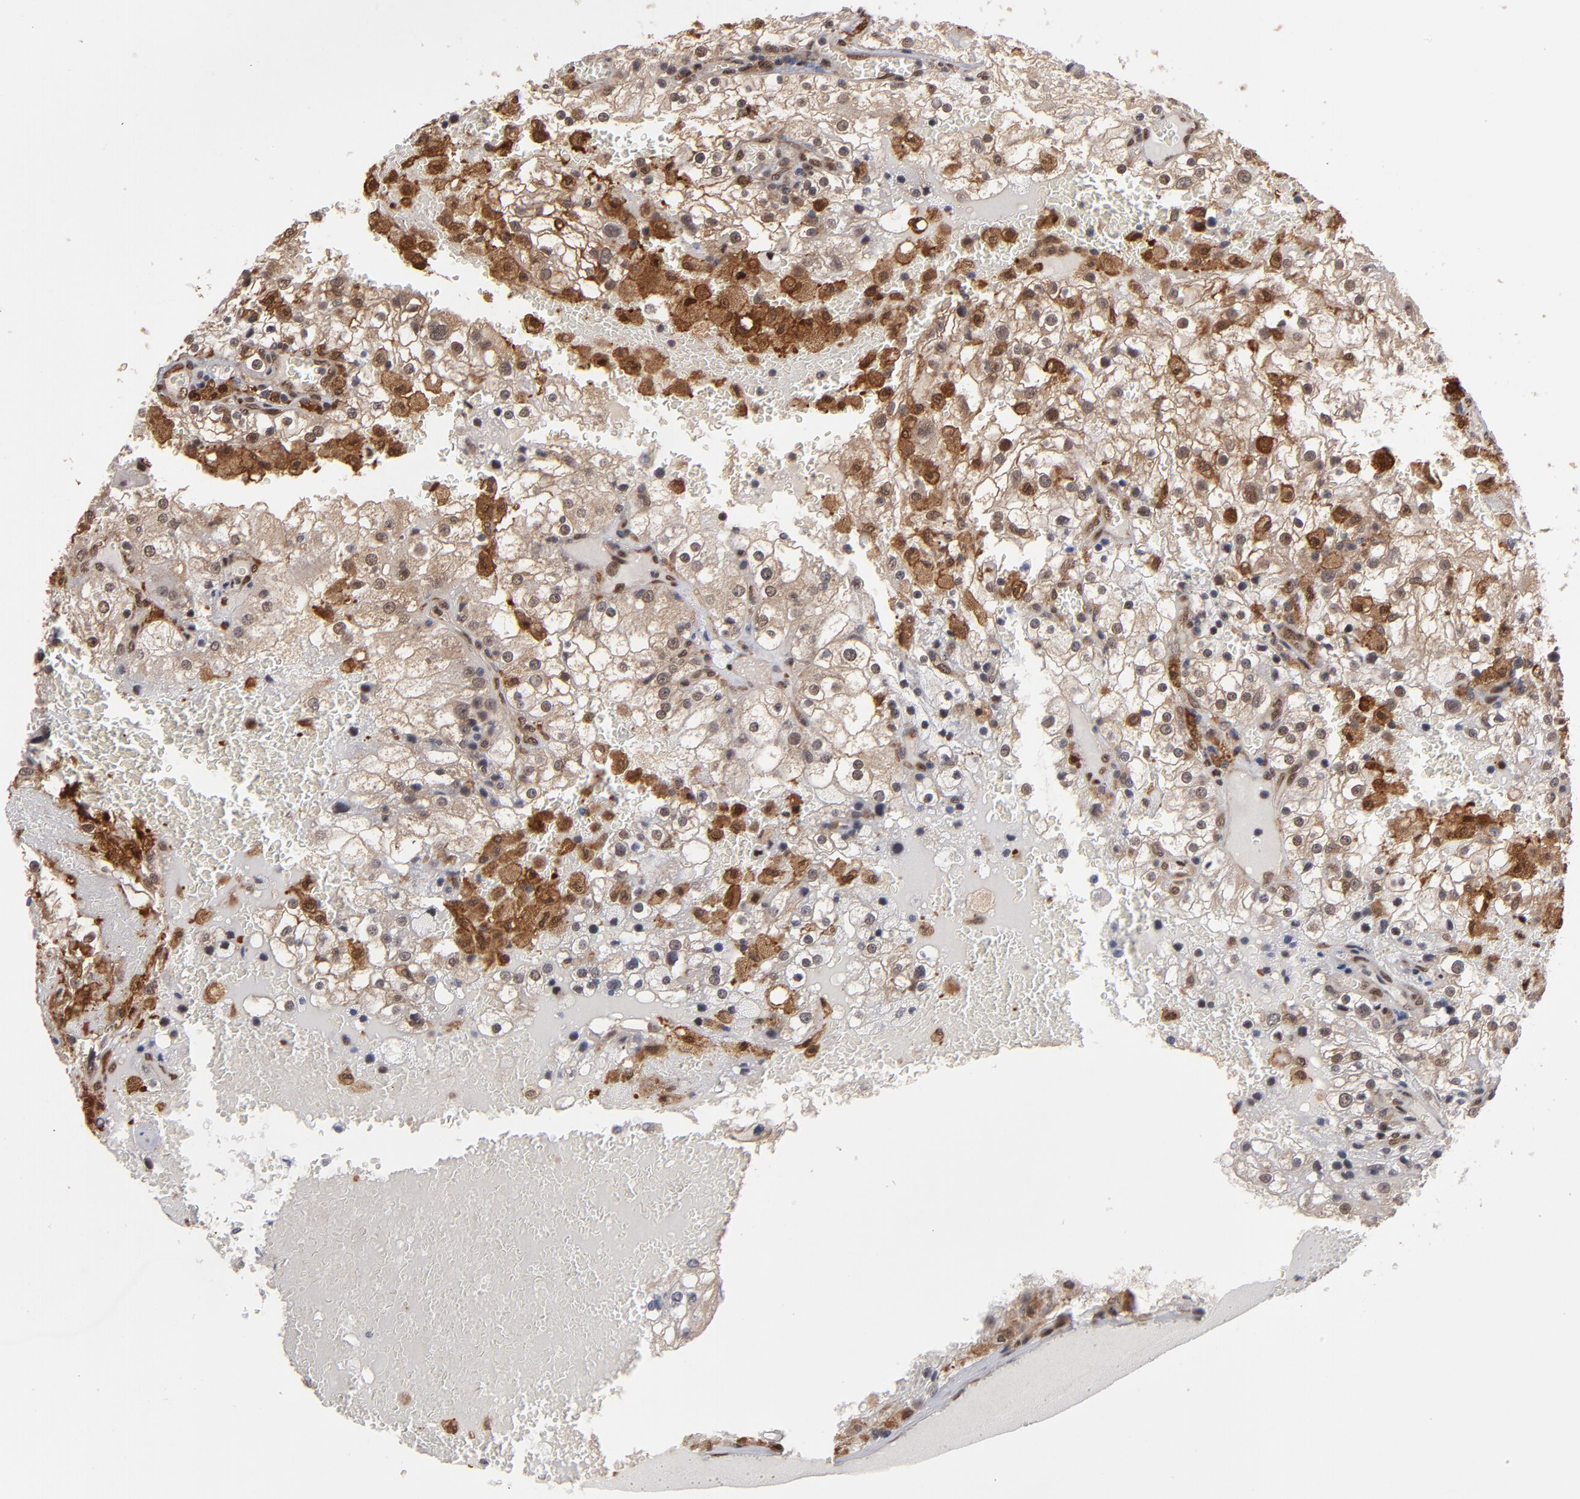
{"staining": {"intensity": "moderate", "quantity": ">75%", "location": "cytoplasmic/membranous,nuclear"}, "tissue": "renal cancer", "cell_type": "Tumor cells", "image_type": "cancer", "snomed": [{"axis": "morphology", "description": "Adenocarcinoma, NOS"}, {"axis": "topography", "description": "Kidney"}], "caption": "IHC of renal adenocarcinoma demonstrates medium levels of moderate cytoplasmic/membranous and nuclear expression in about >75% of tumor cells. (DAB (3,3'-diaminobenzidine) IHC with brightfield microscopy, high magnification).", "gene": "HUWE1", "patient": {"sex": "female", "age": 74}}